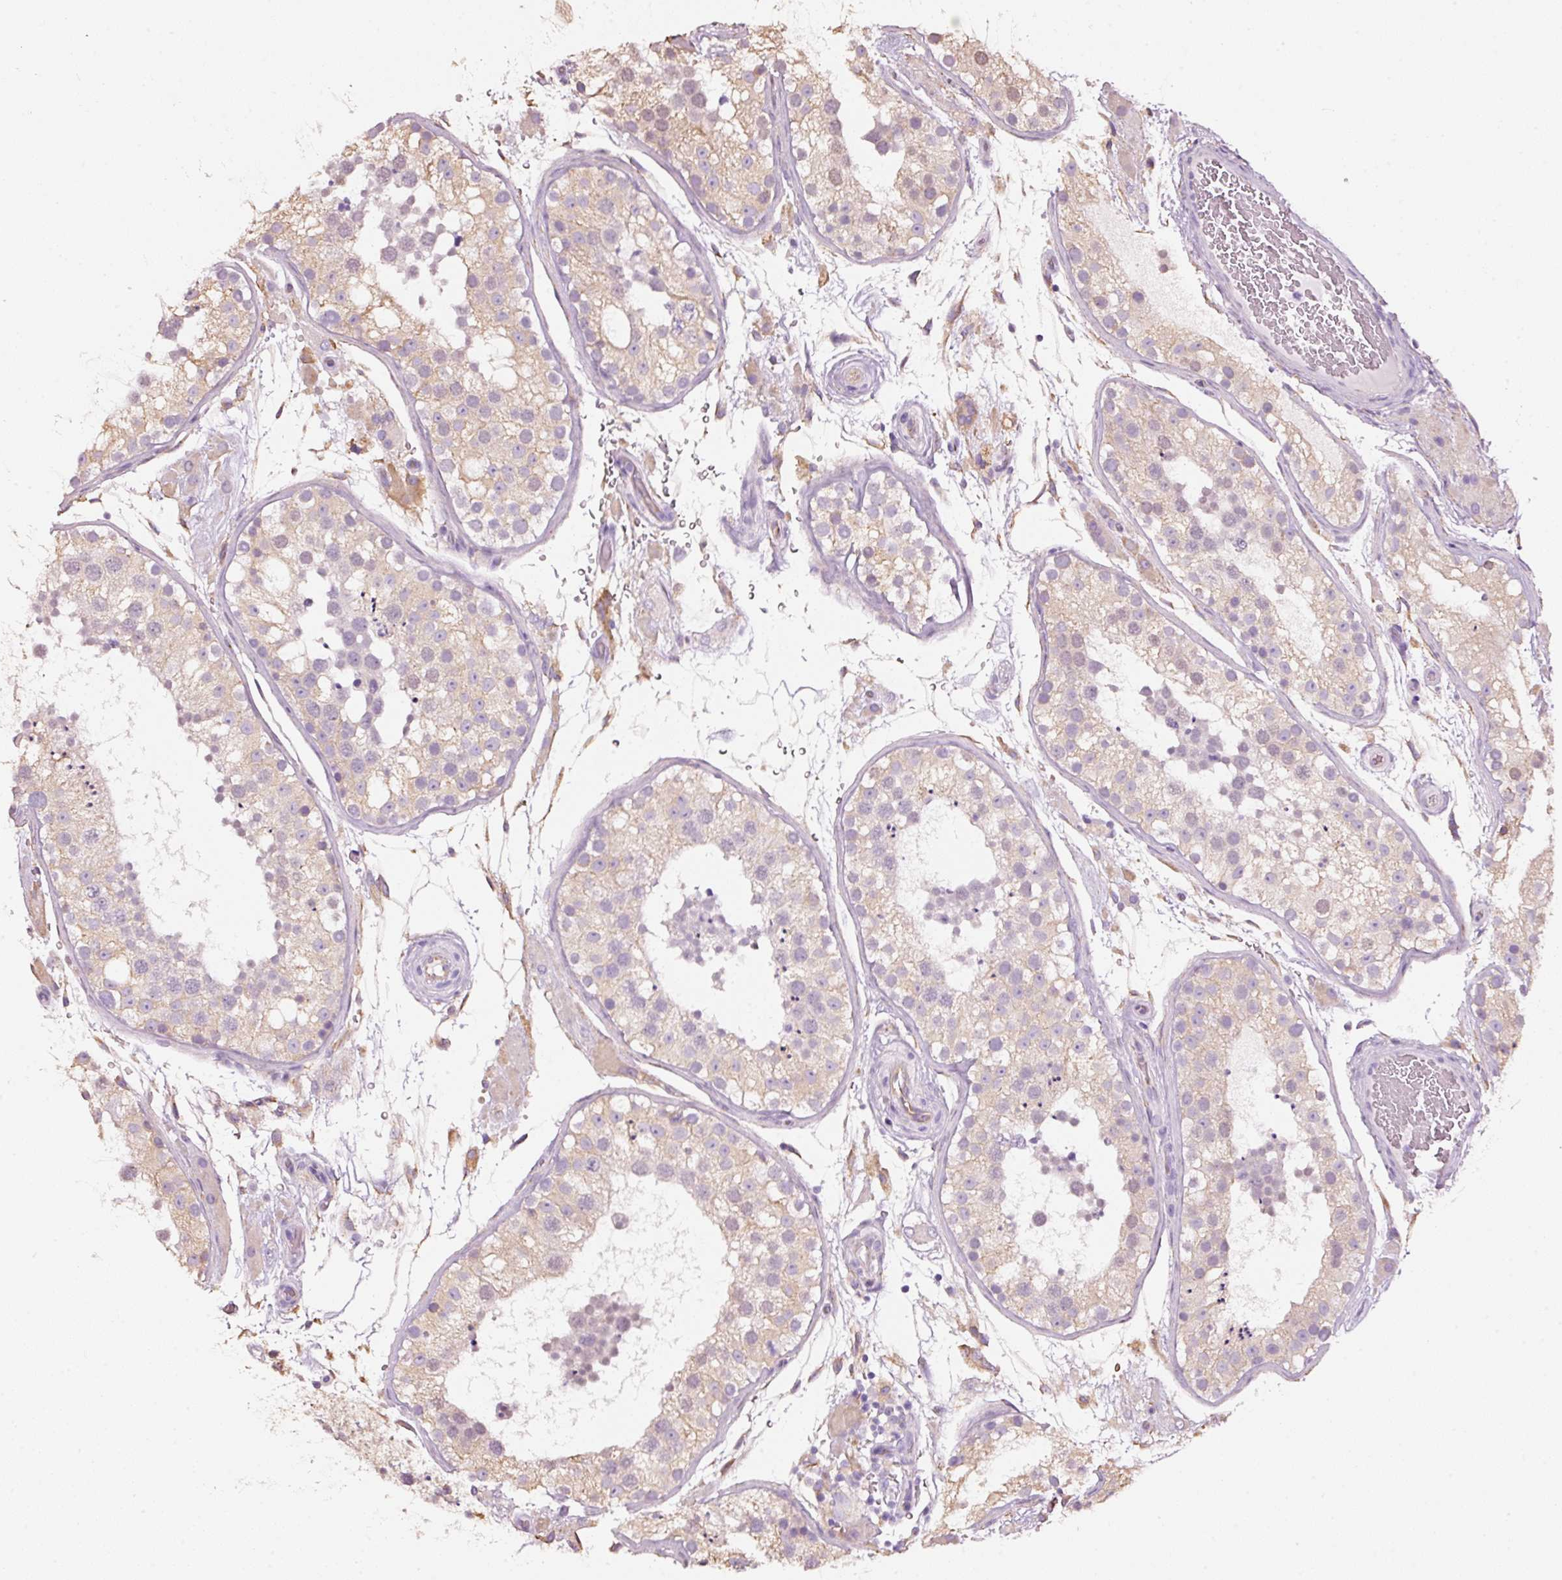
{"staining": {"intensity": "moderate", "quantity": "25%-75%", "location": "cytoplasmic/membranous"}, "tissue": "testis", "cell_type": "Cells in seminiferous ducts", "image_type": "normal", "snomed": [{"axis": "morphology", "description": "Normal tissue, NOS"}, {"axis": "topography", "description": "Testis"}], "caption": "This image reveals IHC staining of benign testis, with medium moderate cytoplasmic/membranous expression in approximately 25%-75% of cells in seminiferous ducts.", "gene": "GCG", "patient": {"sex": "male", "age": 26}}